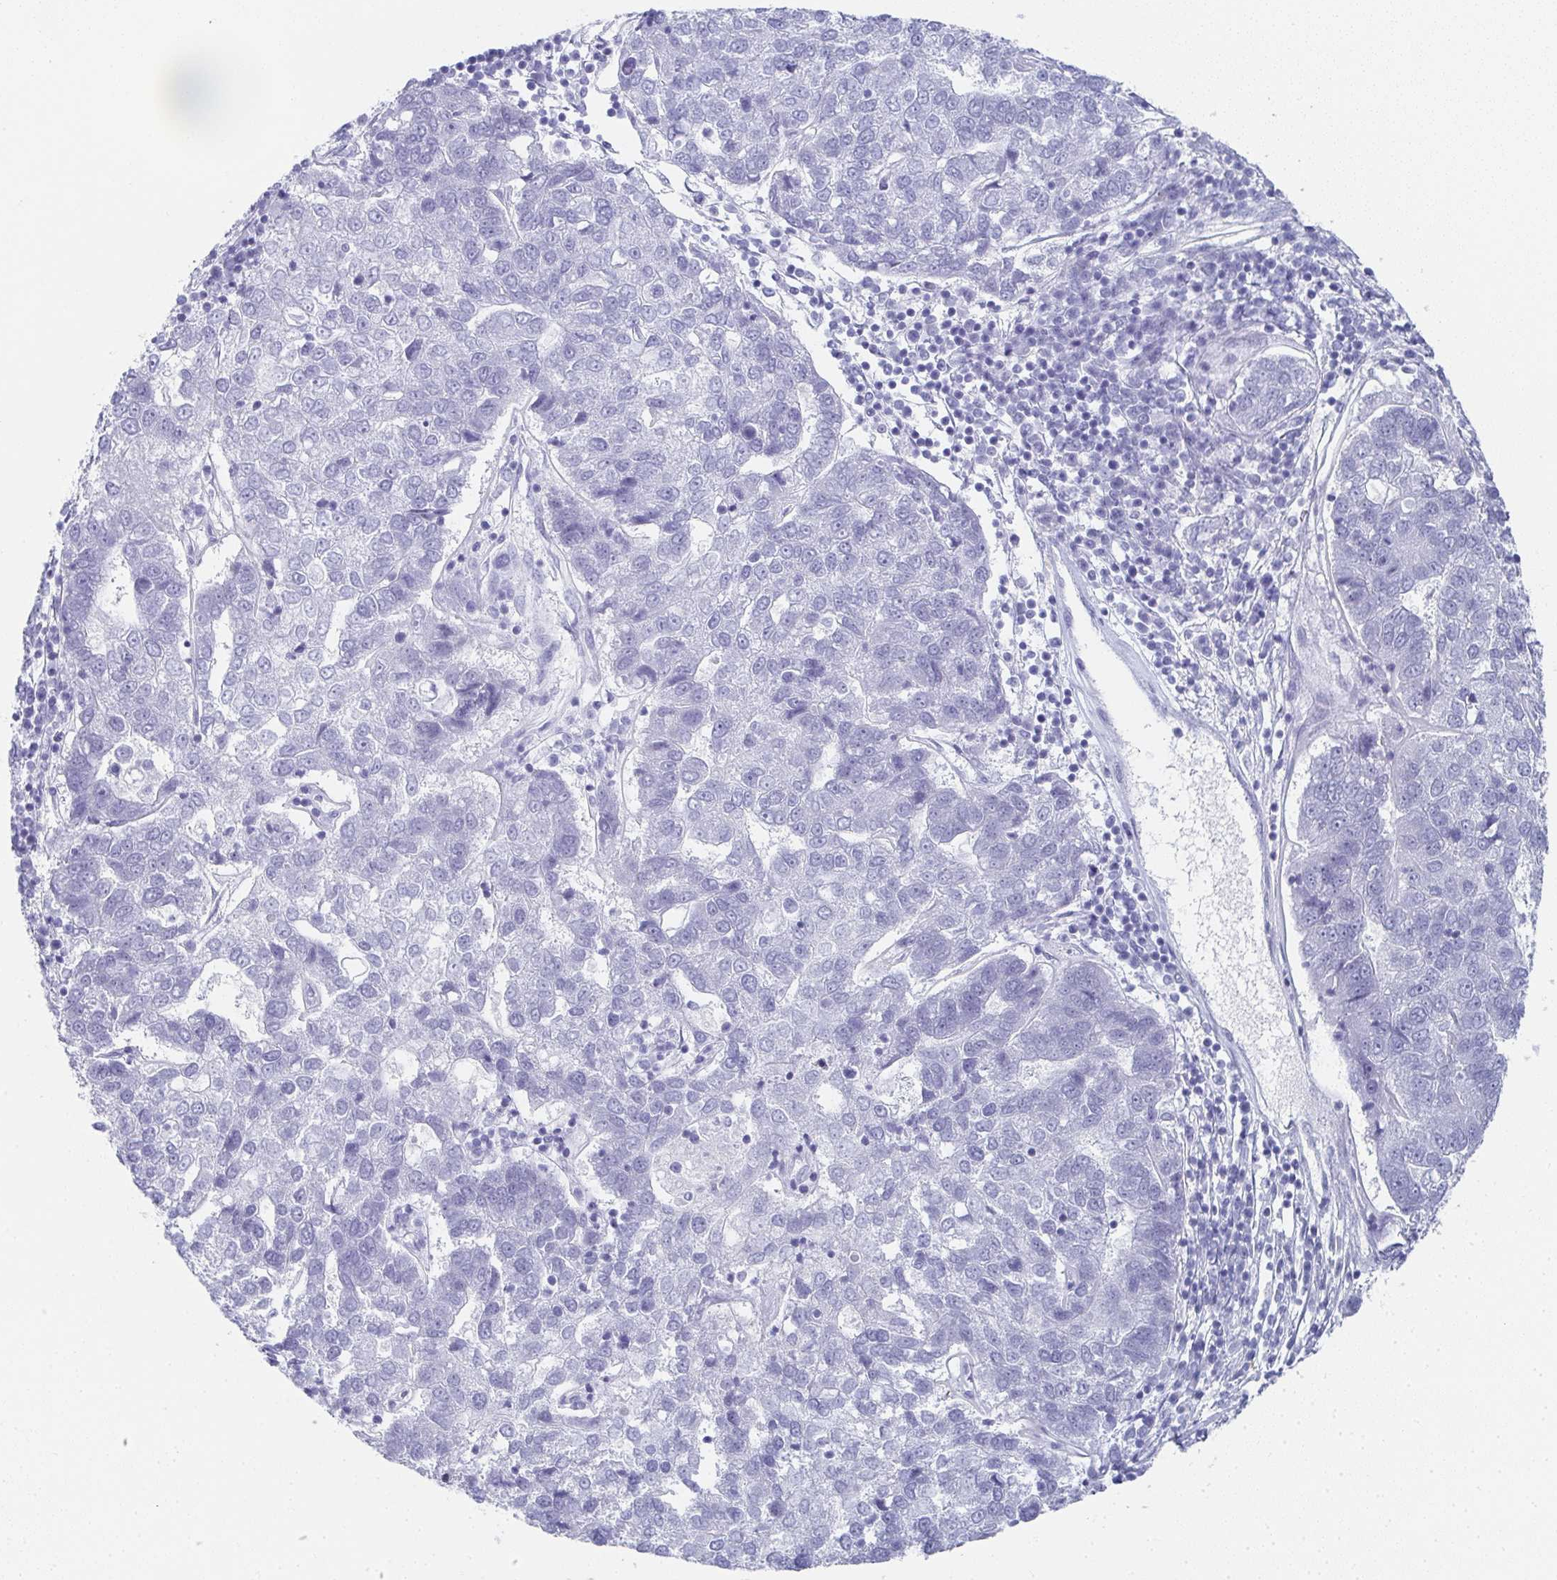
{"staining": {"intensity": "negative", "quantity": "none", "location": "none"}, "tissue": "pancreatic cancer", "cell_type": "Tumor cells", "image_type": "cancer", "snomed": [{"axis": "morphology", "description": "Adenocarcinoma, NOS"}, {"axis": "topography", "description": "Pancreas"}], "caption": "This is an IHC histopathology image of human adenocarcinoma (pancreatic). There is no expression in tumor cells.", "gene": "SYCP1", "patient": {"sex": "female", "age": 61}}